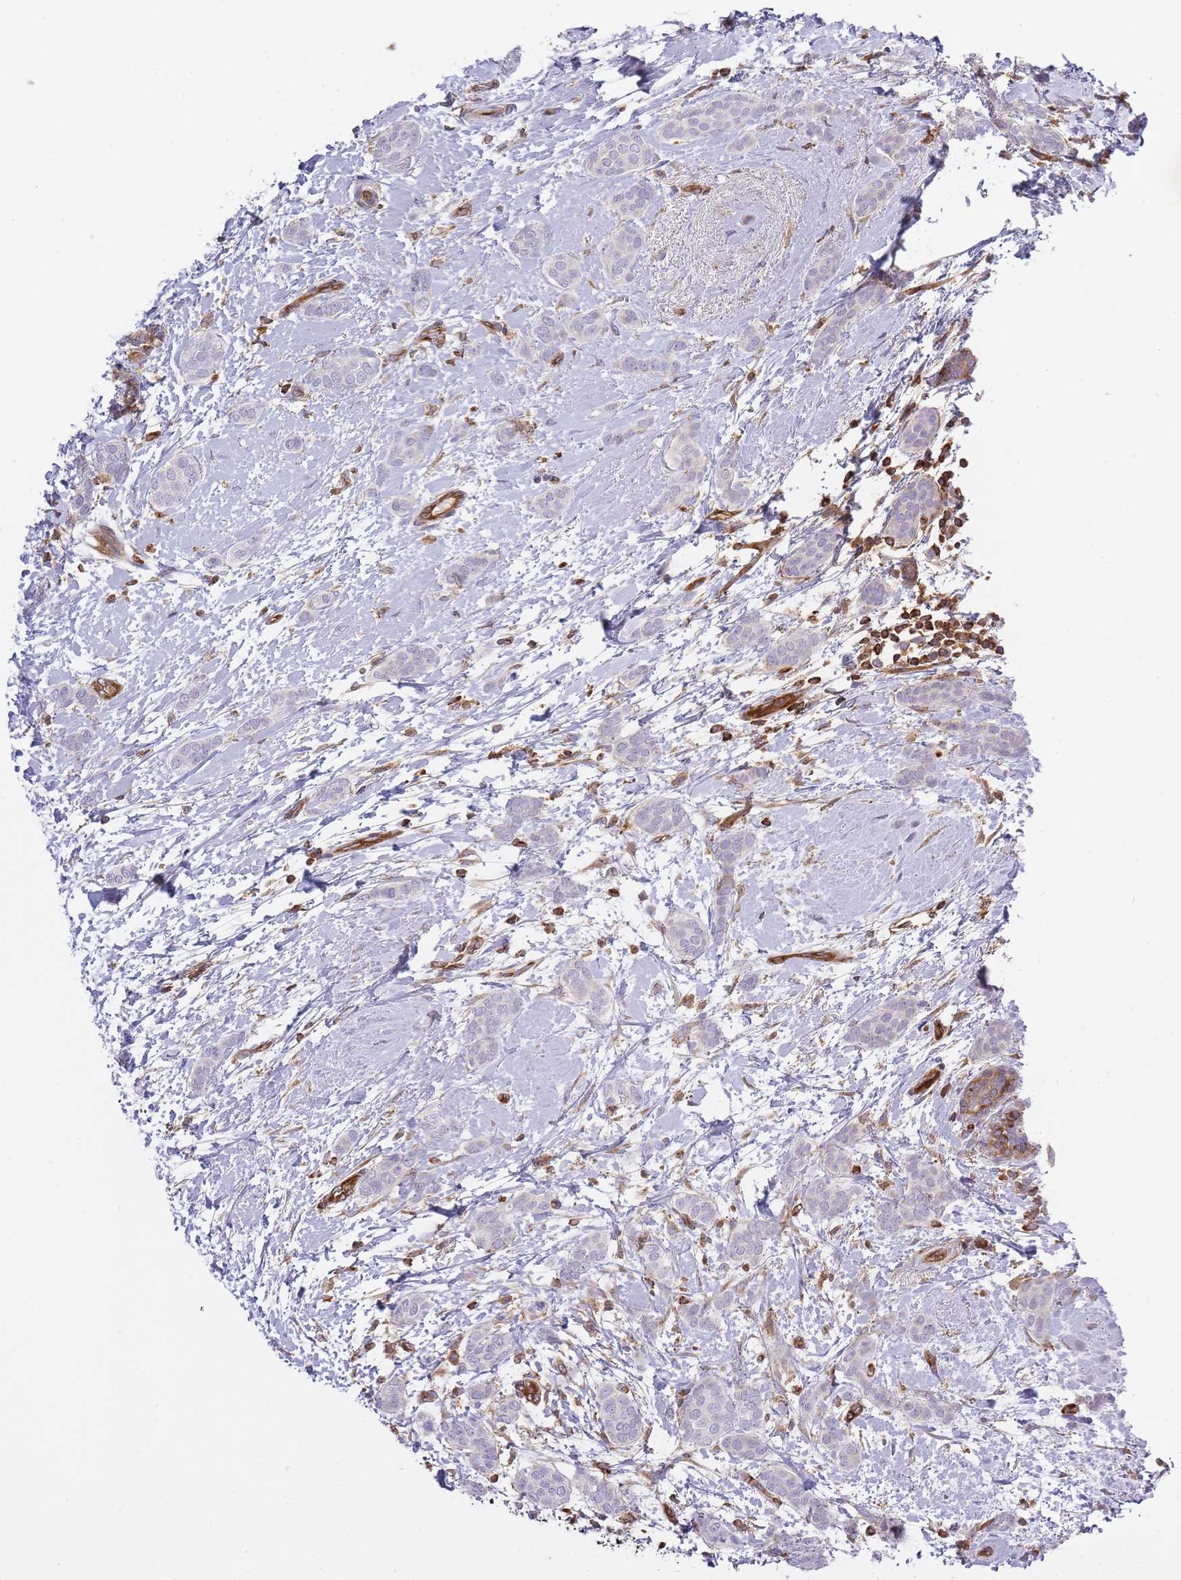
{"staining": {"intensity": "negative", "quantity": "none", "location": "none"}, "tissue": "breast cancer", "cell_type": "Tumor cells", "image_type": "cancer", "snomed": [{"axis": "morphology", "description": "Duct carcinoma"}, {"axis": "topography", "description": "Breast"}], "caption": "The immunohistochemistry micrograph has no significant expression in tumor cells of breast invasive ductal carcinoma tissue.", "gene": "MSN", "patient": {"sex": "female", "age": 72}}